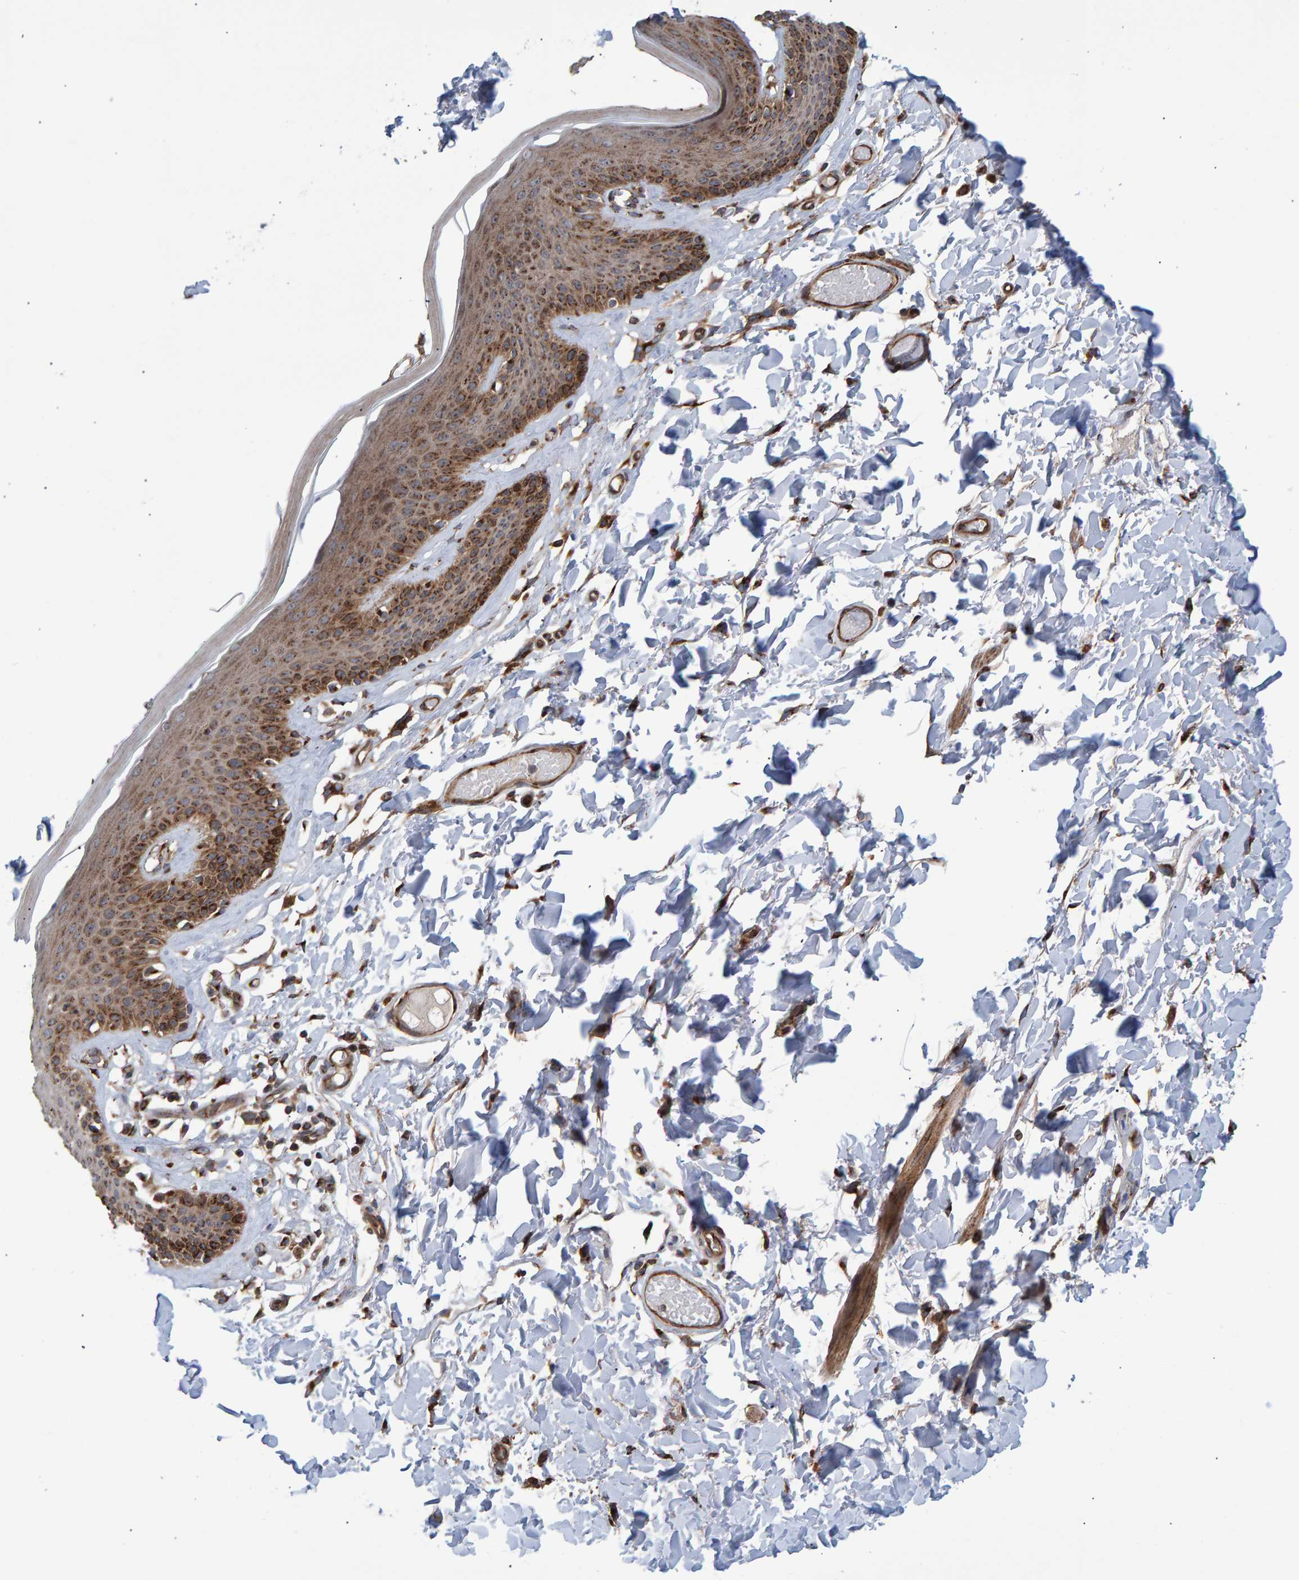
{"staining": {"intensity": "moderate", "quantity": ">75%", "location": "cytoplasmic/membranous"}, "tissue": "skin", "cell_type": "Epidermal cells", "image_type": "normal", "snomed": [{"axis": "morphology", "description": "Normal tissue, NOS"}, {"axis": "topography", "description": "Vulva"}], "caption": "Skin stained with DAB immunohistochemistry demonstrates medium levels of moderate cytoplasmic/membranous expression in about >75% of epidermal cells. (DAB = brown stain, brightfield microscopy at high magnification).", "gene": "FAM117A", "patient": {"sex": "female", "age": 73}}